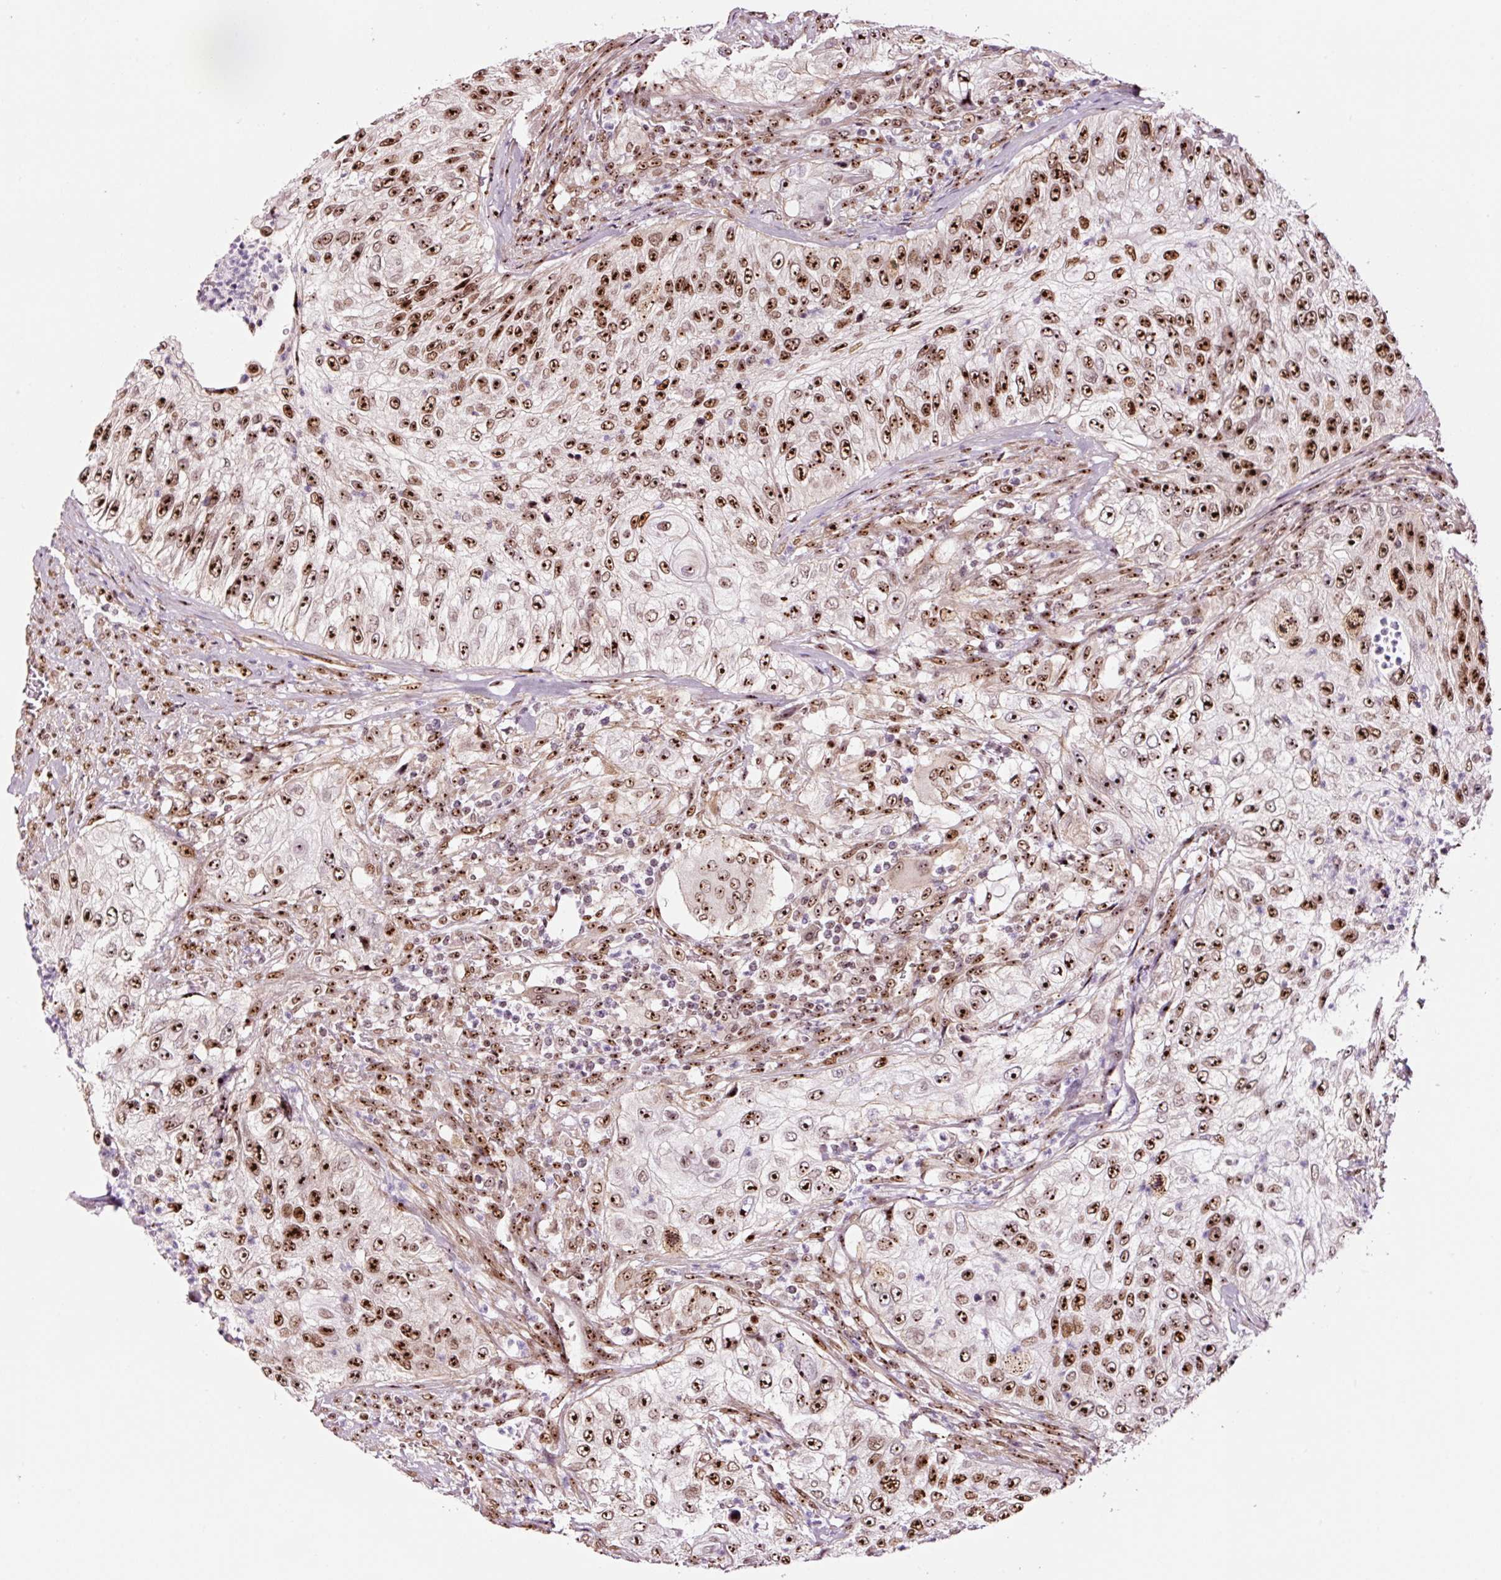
{"staining": {"intensity": "strong", "quantity": ">75%", "location": "nuclear"}, "tissue": "urothelial cancer", "cell_type": "Tumor cells", "image_type": "cancer", "snomed": [{"axis": "morphology", "description": "Urothelial carcinoma, High grade"}, {"axis": "topography", "description": "Urinary bladder"}], "caption": "The immunohistochemical stain highlights strong nuclear positivity in tumor cells of high-grade urothelial carcinoma tissue.", "gene": "GNL3", "patient": {"sex": "female", "age": 60}}